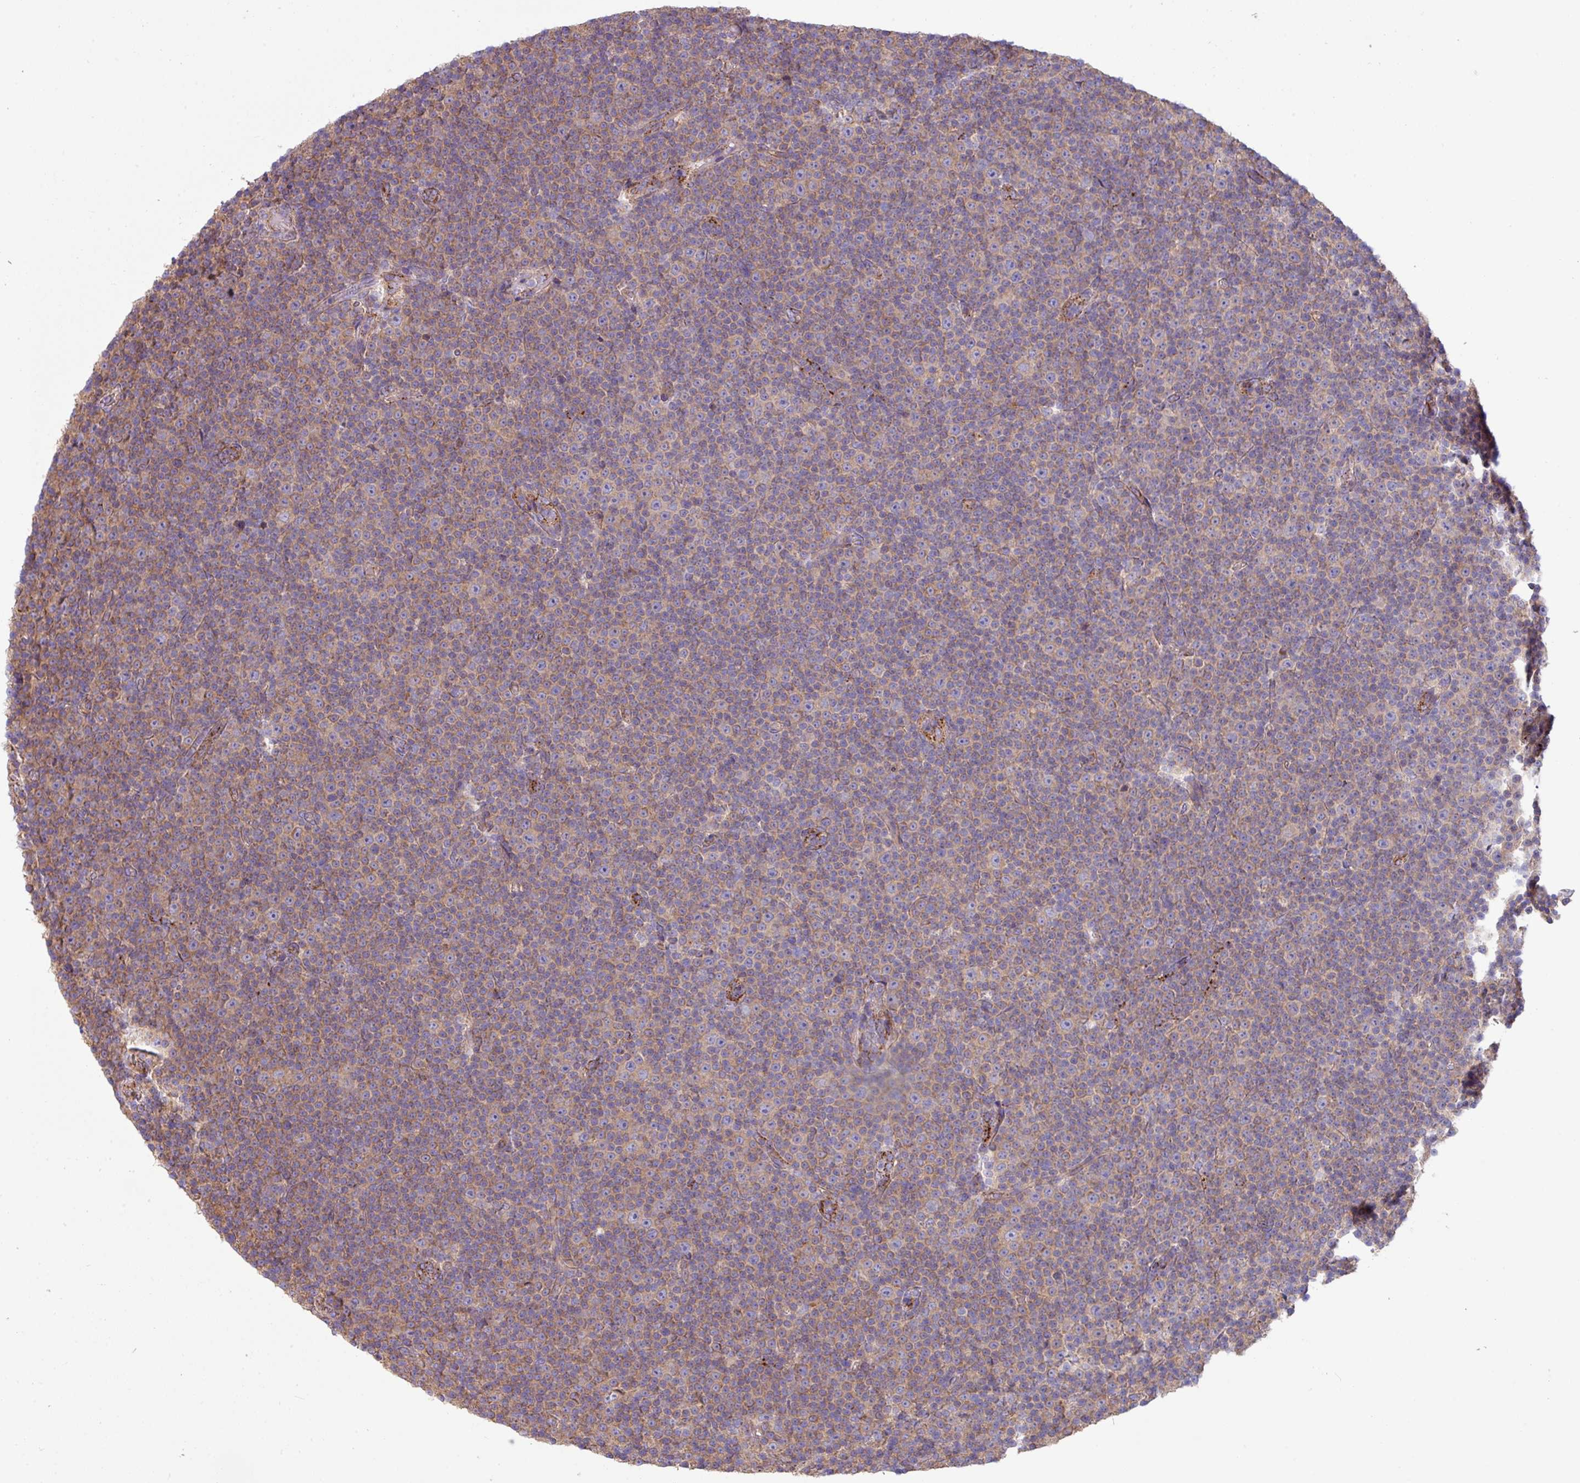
{"staining": {"intensity": "weak", "quantity": "25%-75%", "location": "cytoplasmic/membranous"}, "tissue": "lymphoma", "cell_type": "Tumor cells", "image_type": "cancer", "snomed": [{"axis": "morphology", "description": "Malignant lymphoma, non-Hodgkin's type, Low grade"}, {"axis": "topography", "description": "Lymph node"}], "caption": "This is an image of immunohistochemistry (IHC) staining of low-grade malignant lymphoma, non-Hodgkin's type, which shows weak staining in the cytoplasmic/membranous of tumor cells.", "gene": "PPM1J", "patient": {"sex": "female", "age": 67}}